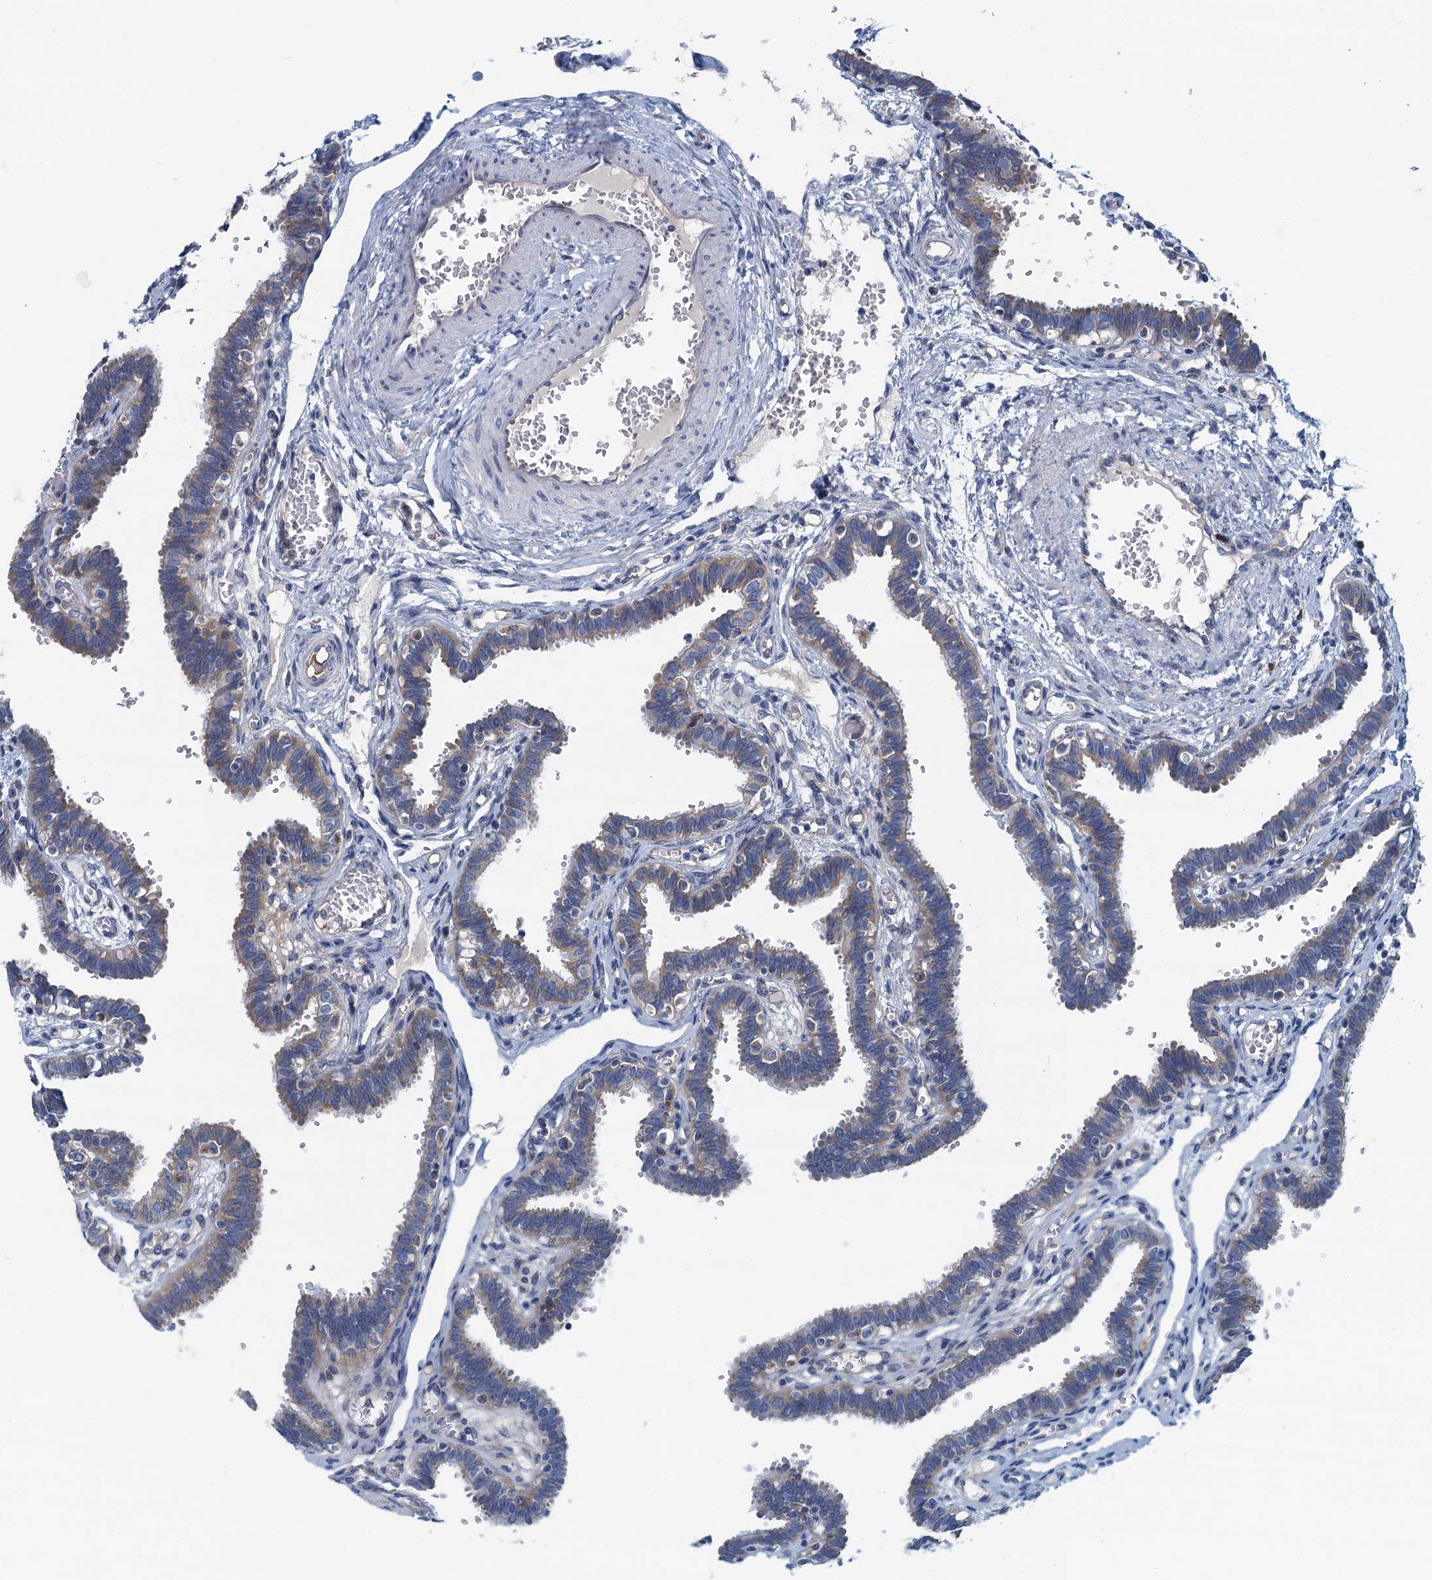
{"staining": {"intensity": "moderate", "quantity": "25%-75%", "location": "cytoplasmic/membranous"}, "tissue": "fallopian tube", "cell_type": "Glandular cells", "image_type": "normal", "snomed": [{"axis": "morphology", "description": "Normal tissue, NOS"}, {"axis": "topography", "description": "Fallopian tube"}, {"axis": "topography", "description": "Placenta"}], "caption": "High-magnification brightfield microscopy of benign fallopian tube stained with DAB (3,3'-diaminobenzidine) (brown) and counterstained with hematoxylin (blue). glandular cells exhibit moderate cytoplasmic/membranous staining is identified in about25%-75% of cells.", "gene": "MYDGF", "patient": {"sex": "female", "age": 32}}